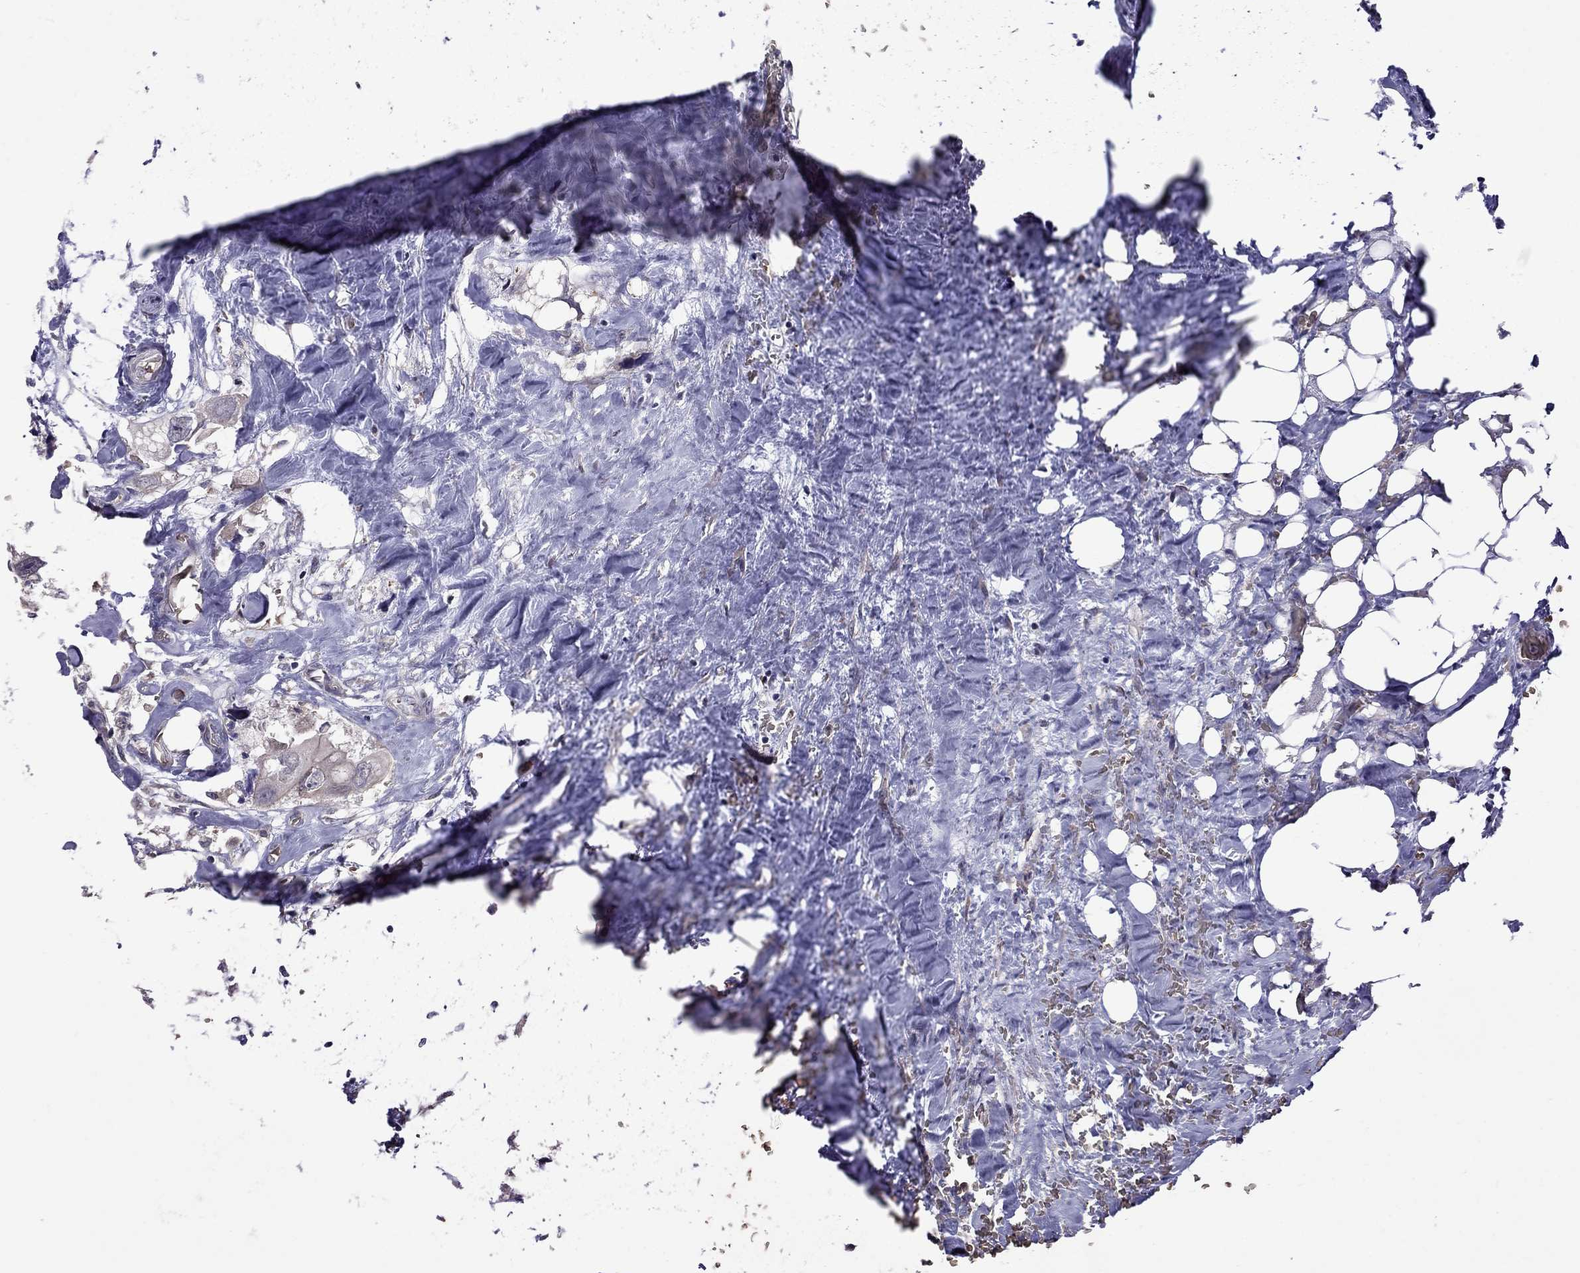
{"staining": {"intensity": "negative", "quantity": "none", "location": "none"}, "tissue": "urothelial cancer", "cell_type": "Tumor cells", "image_type": "cancer", "snomed": [{"axis": "morphology", "description": "Urothelial carcinoma, High grade"}, {"axis": "topography", "description": "Urinary bladder"}], "caption": "Urothelial cancer stained for a protein using immunohistochemistry demonstrates no positivity tumor cells.", "gene": "ADAM28", "patient": {"sex": "male", "age": 59}}